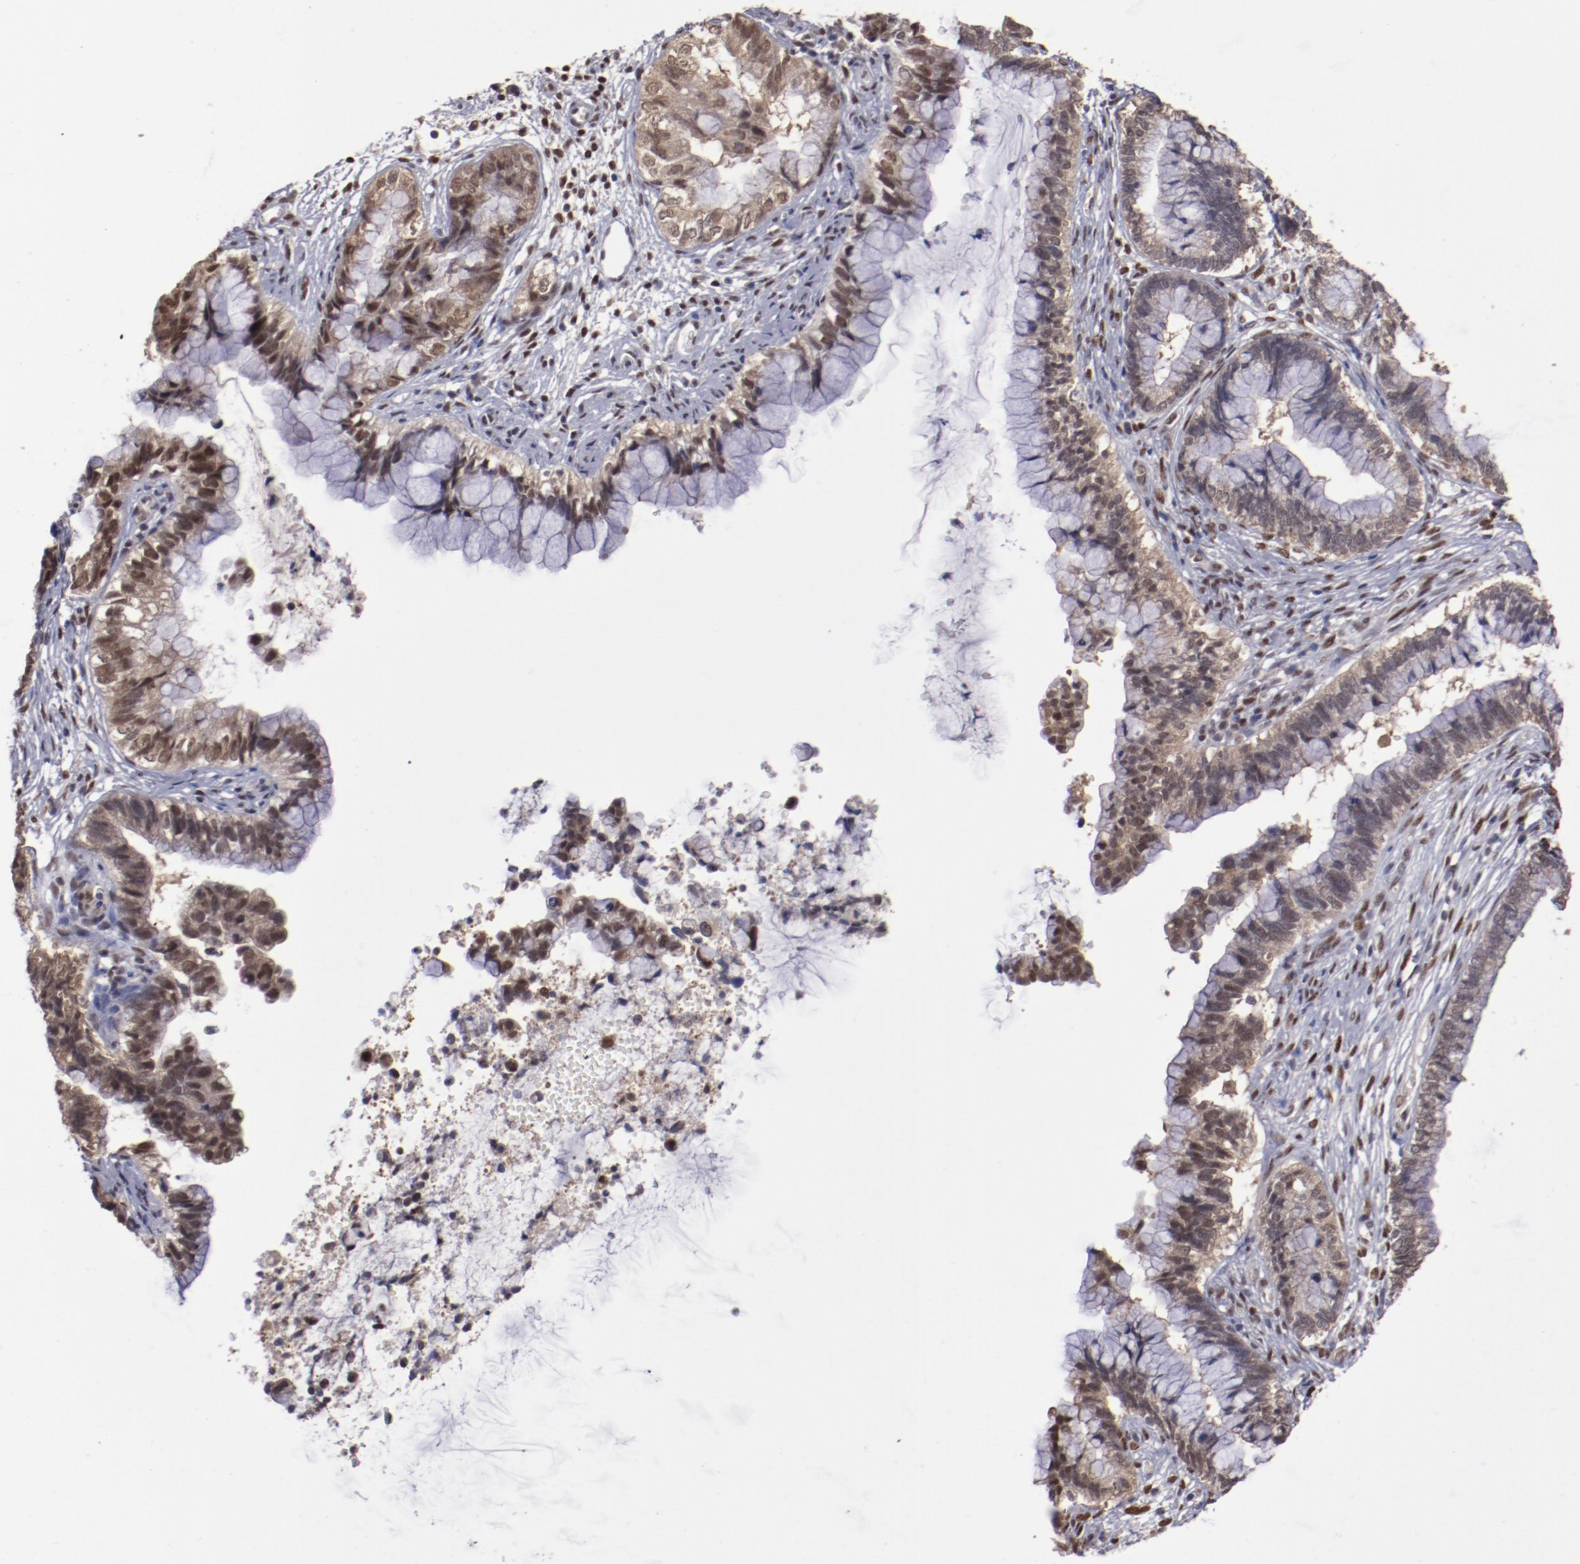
{"staining": {"intensity": "weak", "quantity": ">75%", "location": "cytoplasmic/membranous,nuclear"}, "tissue": "cervical cancer", "cell_type": "Tumor cells", "image_type": "cancer", "snomed": [{"axis": "morphology", "description": "Adenocarcinoma, NOS"}, {"axis": "topography", "description": "Cervix"}], "caption": "A high-resolution image shows immunohistochemistry staining of cervical cancer (adenocarcinoma), which exhibits weak cytoplasmic/membranous and nuclear staining in approximately >75% of tumor cells. The staining is performed using DAB (3,3'-diaminobenzidine) brown chromogen to label protein expression. The nuclei are counter-stained blue using hematoxylin.", "gene": "ARNT", "patient": {"sex": "female", "age": 44}}